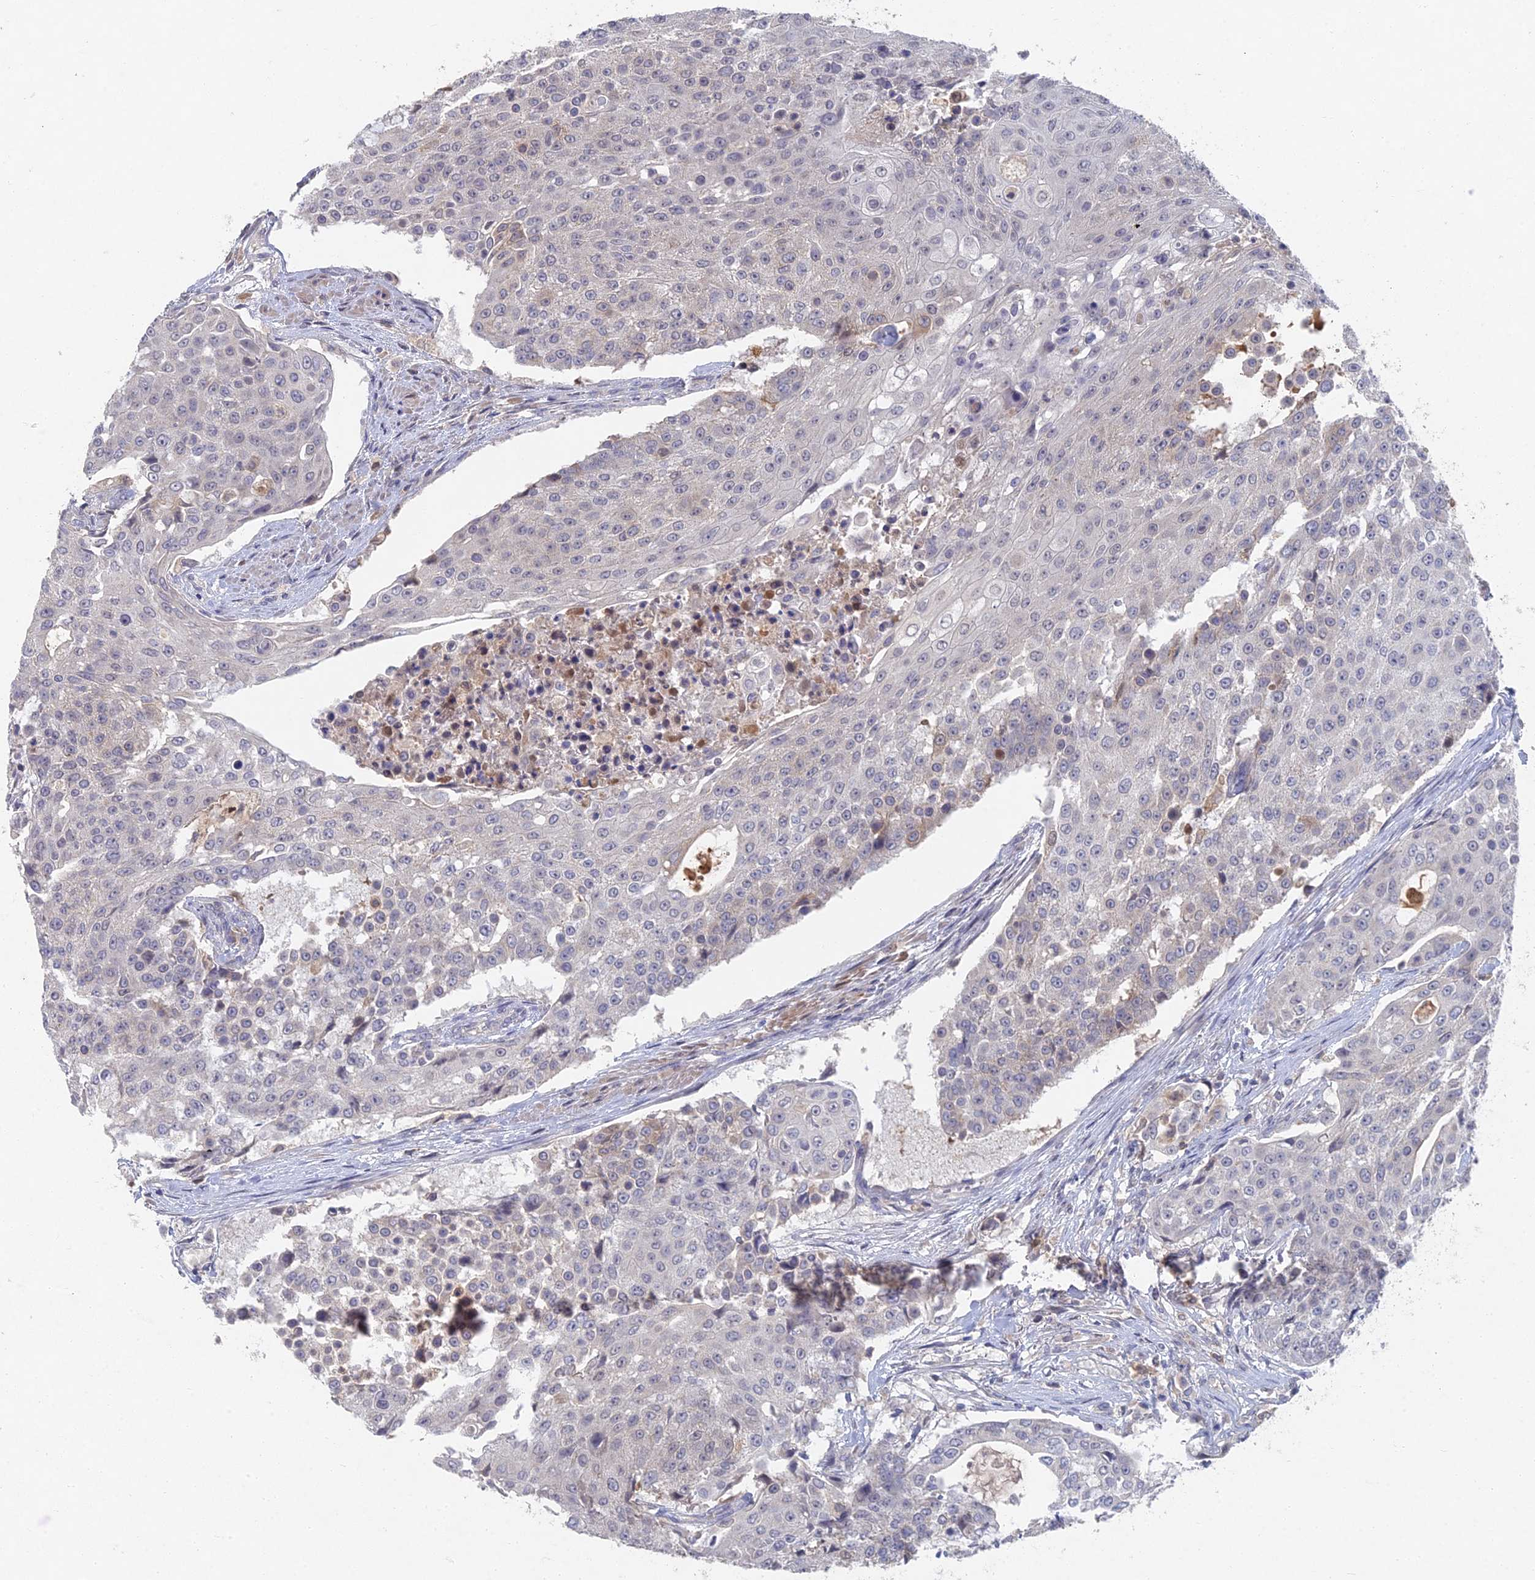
{"staining": {"intensity": "negative", "quantity": "none", "location": "none"}, "tissue": "urothelial cancer", "cell_type": "Tumor cells", "image_type": "cancer", "snomed": [{"axis": "morphology", "description": "Urothelial carcinoma, High grade"}, {"axis": "topography", "description": "Urinary bladder"}], "caption": "An immunohistochemistry (IHC) histopathology image of urothelial cancer is shown. There is no staining in tumor cells of urothelial cancer. Brightfield microscopy of immunohistochemistry (IHC) stained with DAB (brown) and hematoxylin (blue), captured at high magnification.", "gene": "GNA15", "patient": {"sex": "female", "age": 63}}